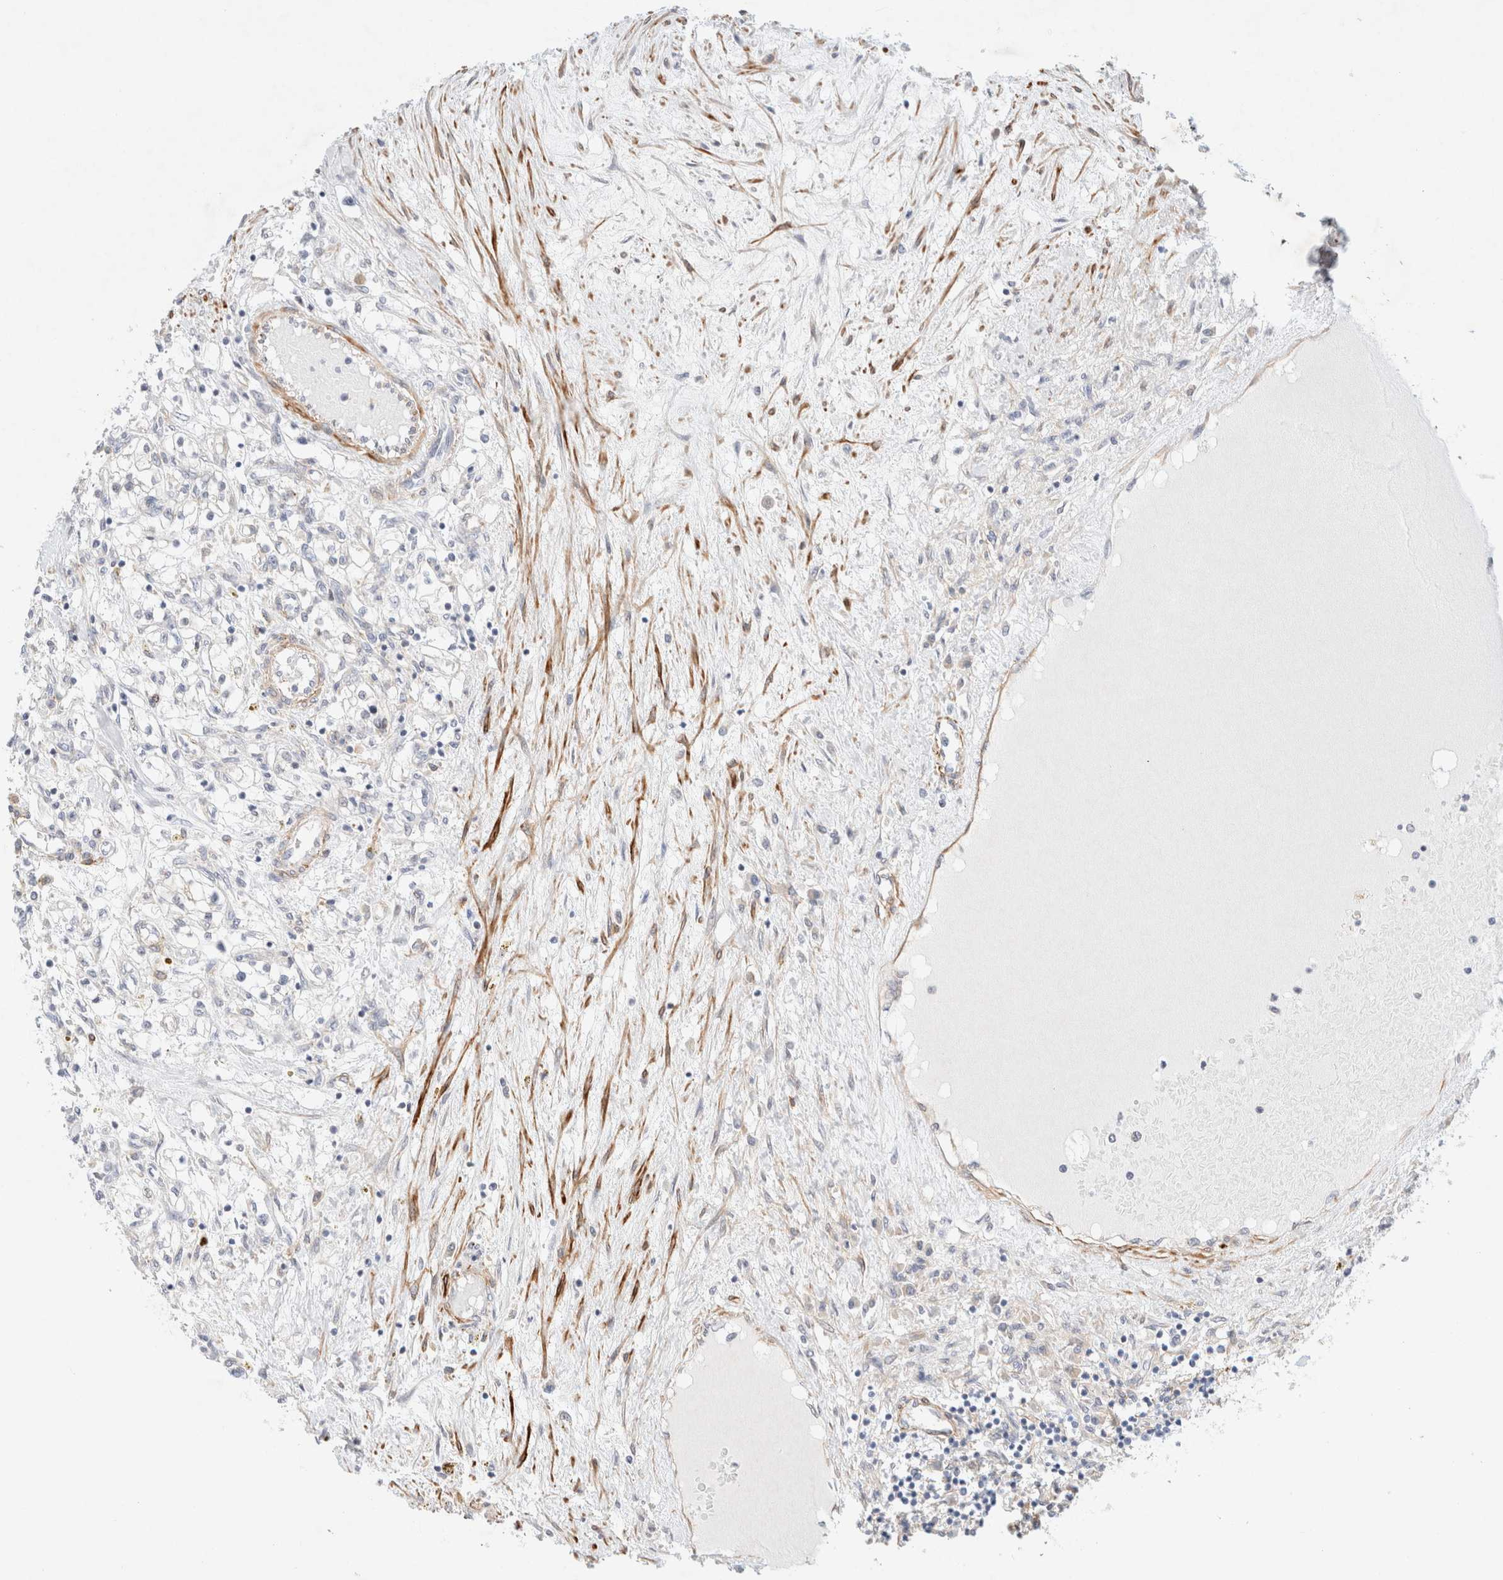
{"staining": {"intensity": "negative", "quantity": "none", "location": "none"}, "tissue": "renal cancer", "cell_type": "Tumor cells", "image_type": "cancer", "snomed": [{"axis": "morphology", "description": "Adenocarcinoma, NOS"}, {"axis": "topography", "description": "Kidney"}], "caption": "Renal cancer was stained to show a protein in brown. There is no significant expression in tumor cells.", "gene": "SLC25A48", "patient": {"sex": "male", "age": 68}}